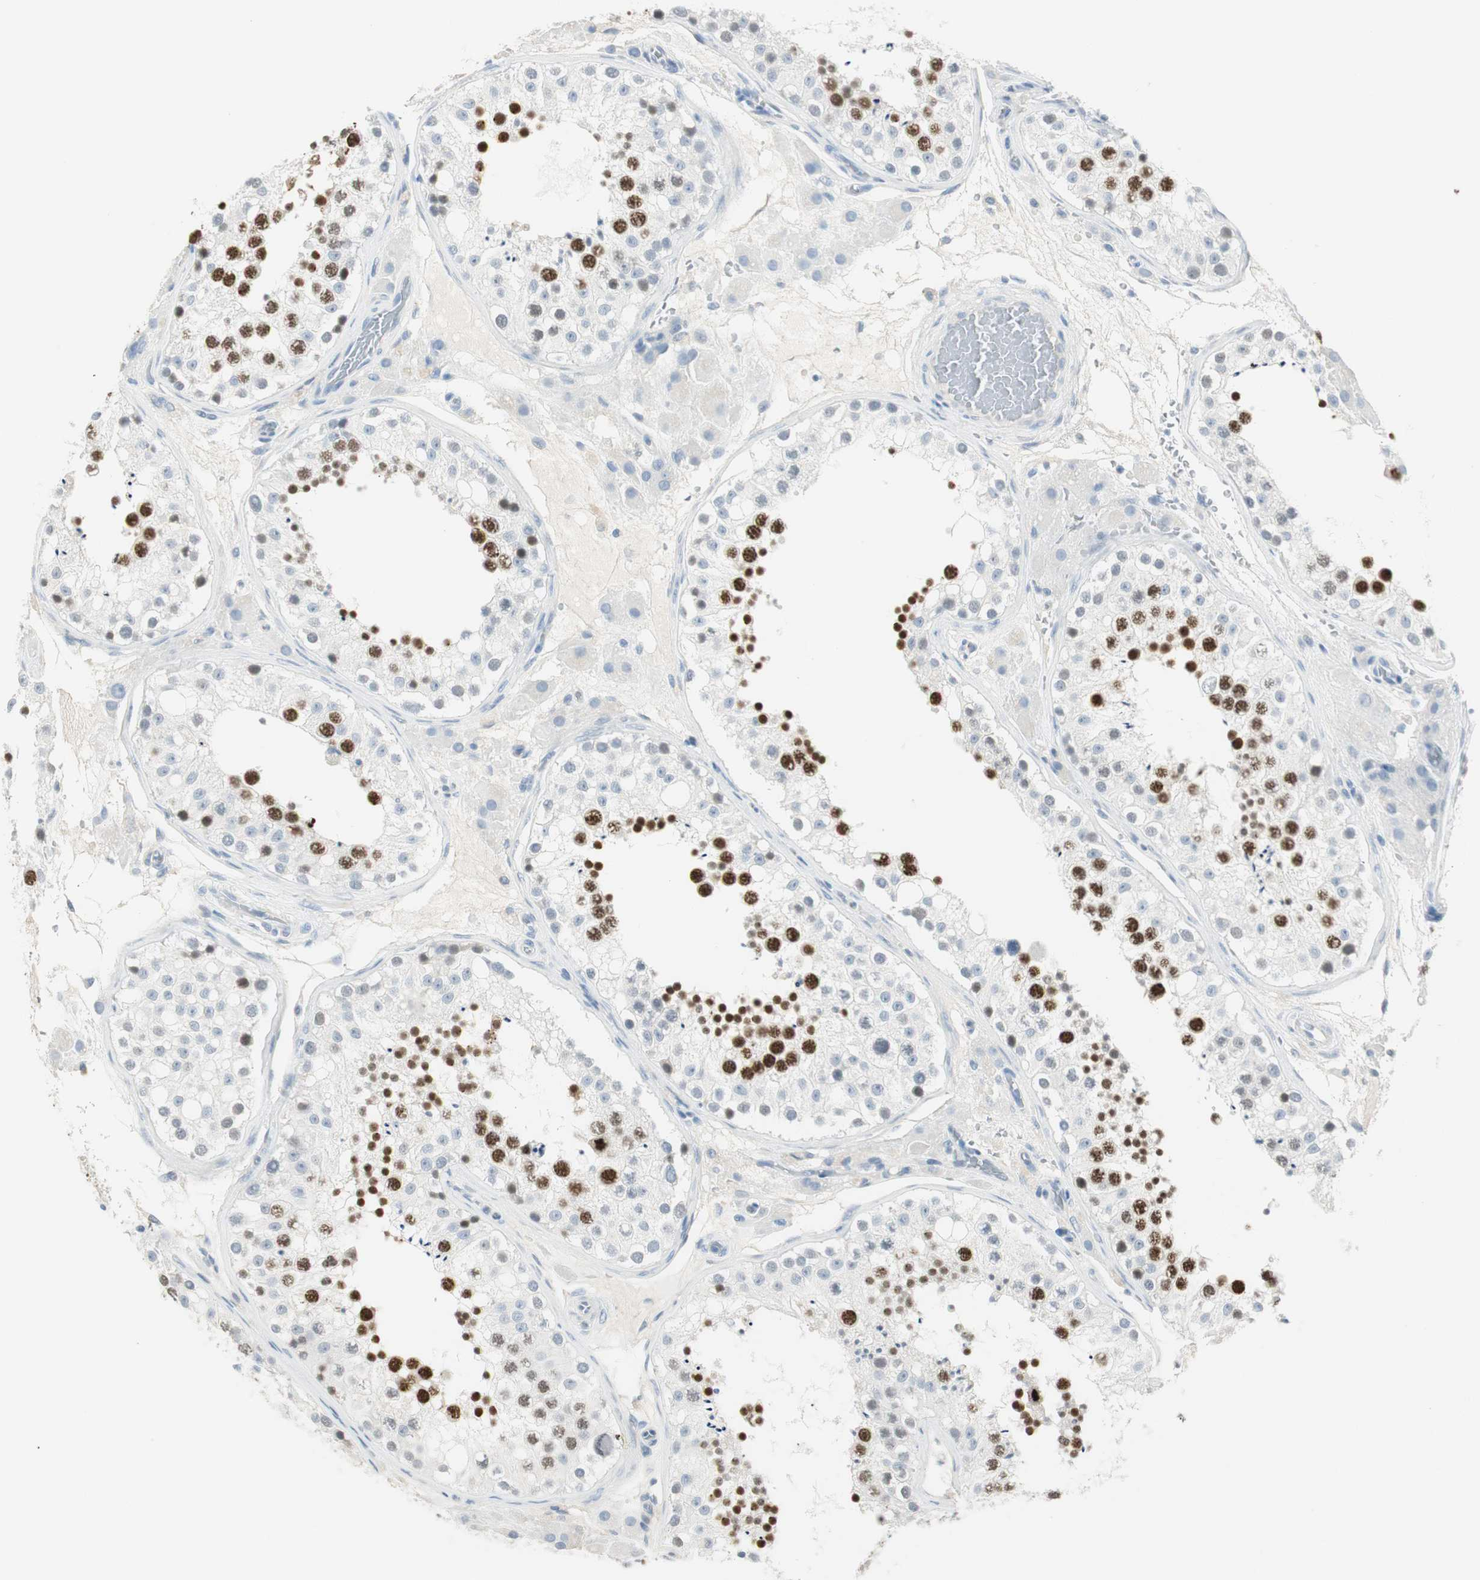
{"staining": {"intensity": "strong", "quantity": "25%-75%", "location": "nuclear"}, "tissue": "testis", "cell_type": "Cells in seminiferous ducts", "image_type": "normal", "snomed": [{"axis": "morphology", "description": "Normal tissue, NOS"}, {"axis": "topography", "description": "Testis"}], "caption": "Protein staining displays strong nuclear positivity in approximately 25%-75% of cells in seminiferous ducts in benign testis. (DAB IHC with brightfield microscopy, high magnification).", "gene": "MLLT10", "patient": {"sex": "male", "age": 26}}